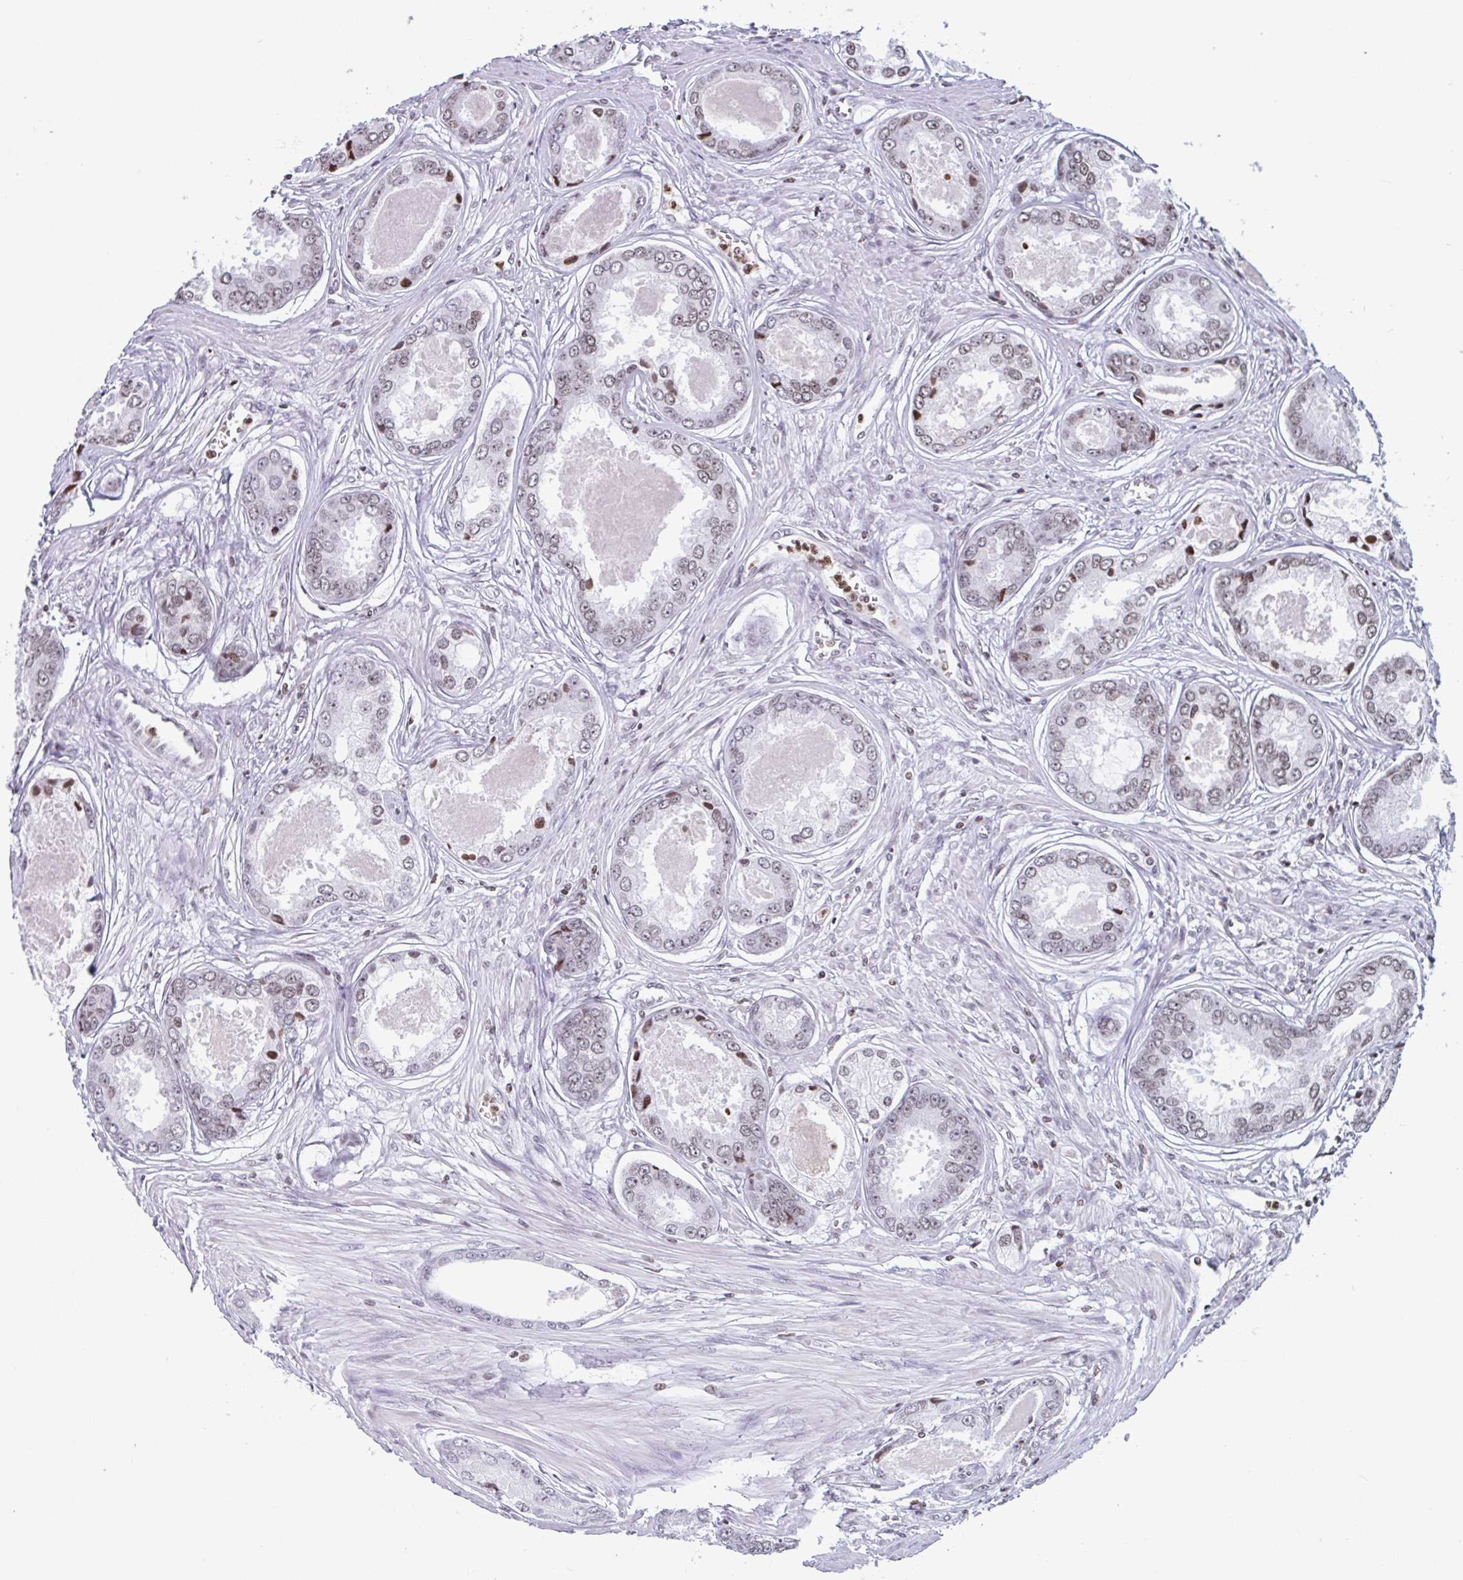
{"staining": {"intensity": "weak", "quantity": ">75%", "location": "nuclear"}, "tissue": "prostate cancer", "cell_type": "Tumor cells", "image_type": "cancer", "snomed": [{"axis": "morphology", "description": "Adenocarcinoma, Low grade"}, {"axis": "topography", "description": "Prostate"}], "caption": "Immunohistochemical staining of human low-grade adenocarcinoma (prostate) reveals low levels of weak nuclear positivity in about >75% of tumor cells.", "gene": "NOL6", "patient": {"sex": "male", "age": 68}}